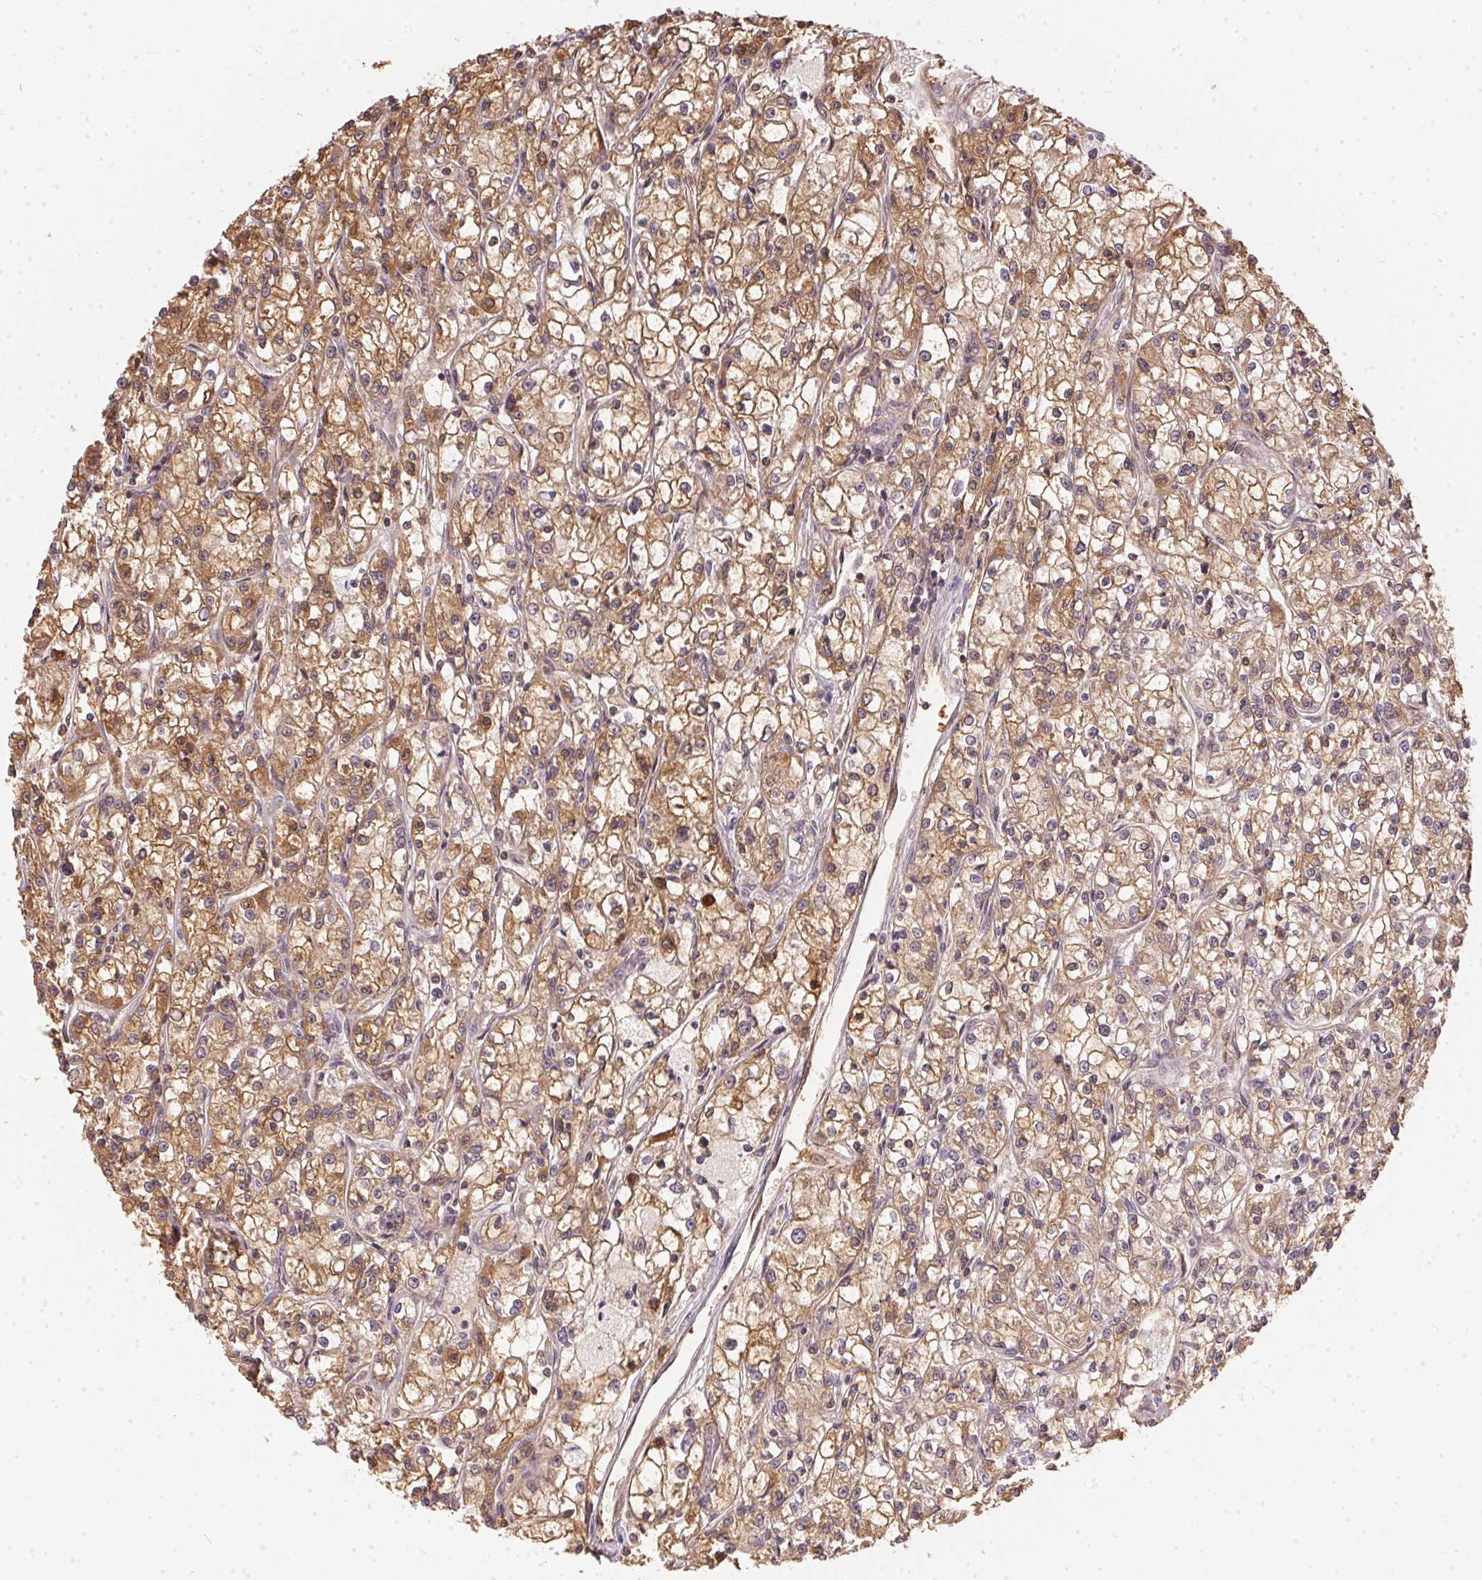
{"staining": {"intensity": "moderate", "quantity": ">75%", "location": "cytoplasmic/membranous"}, "tissue": "renal cancer", "cell_type": "Tumor cells", "image_type": "cancer", "snomed": [{"axis": "morphology", "description": "Adenocarcinoma, NOS"}, {"axis": "topography", "description": "Kidney"}], "caption": "There is medium levels of moderate cytoplasmic/membranous staining in tumor cells of renal cancer, as demonstrated by immunohistochemical staining (brown color).", "gene": "BLMH", "patient": {"sex": "female", "age": 59}}